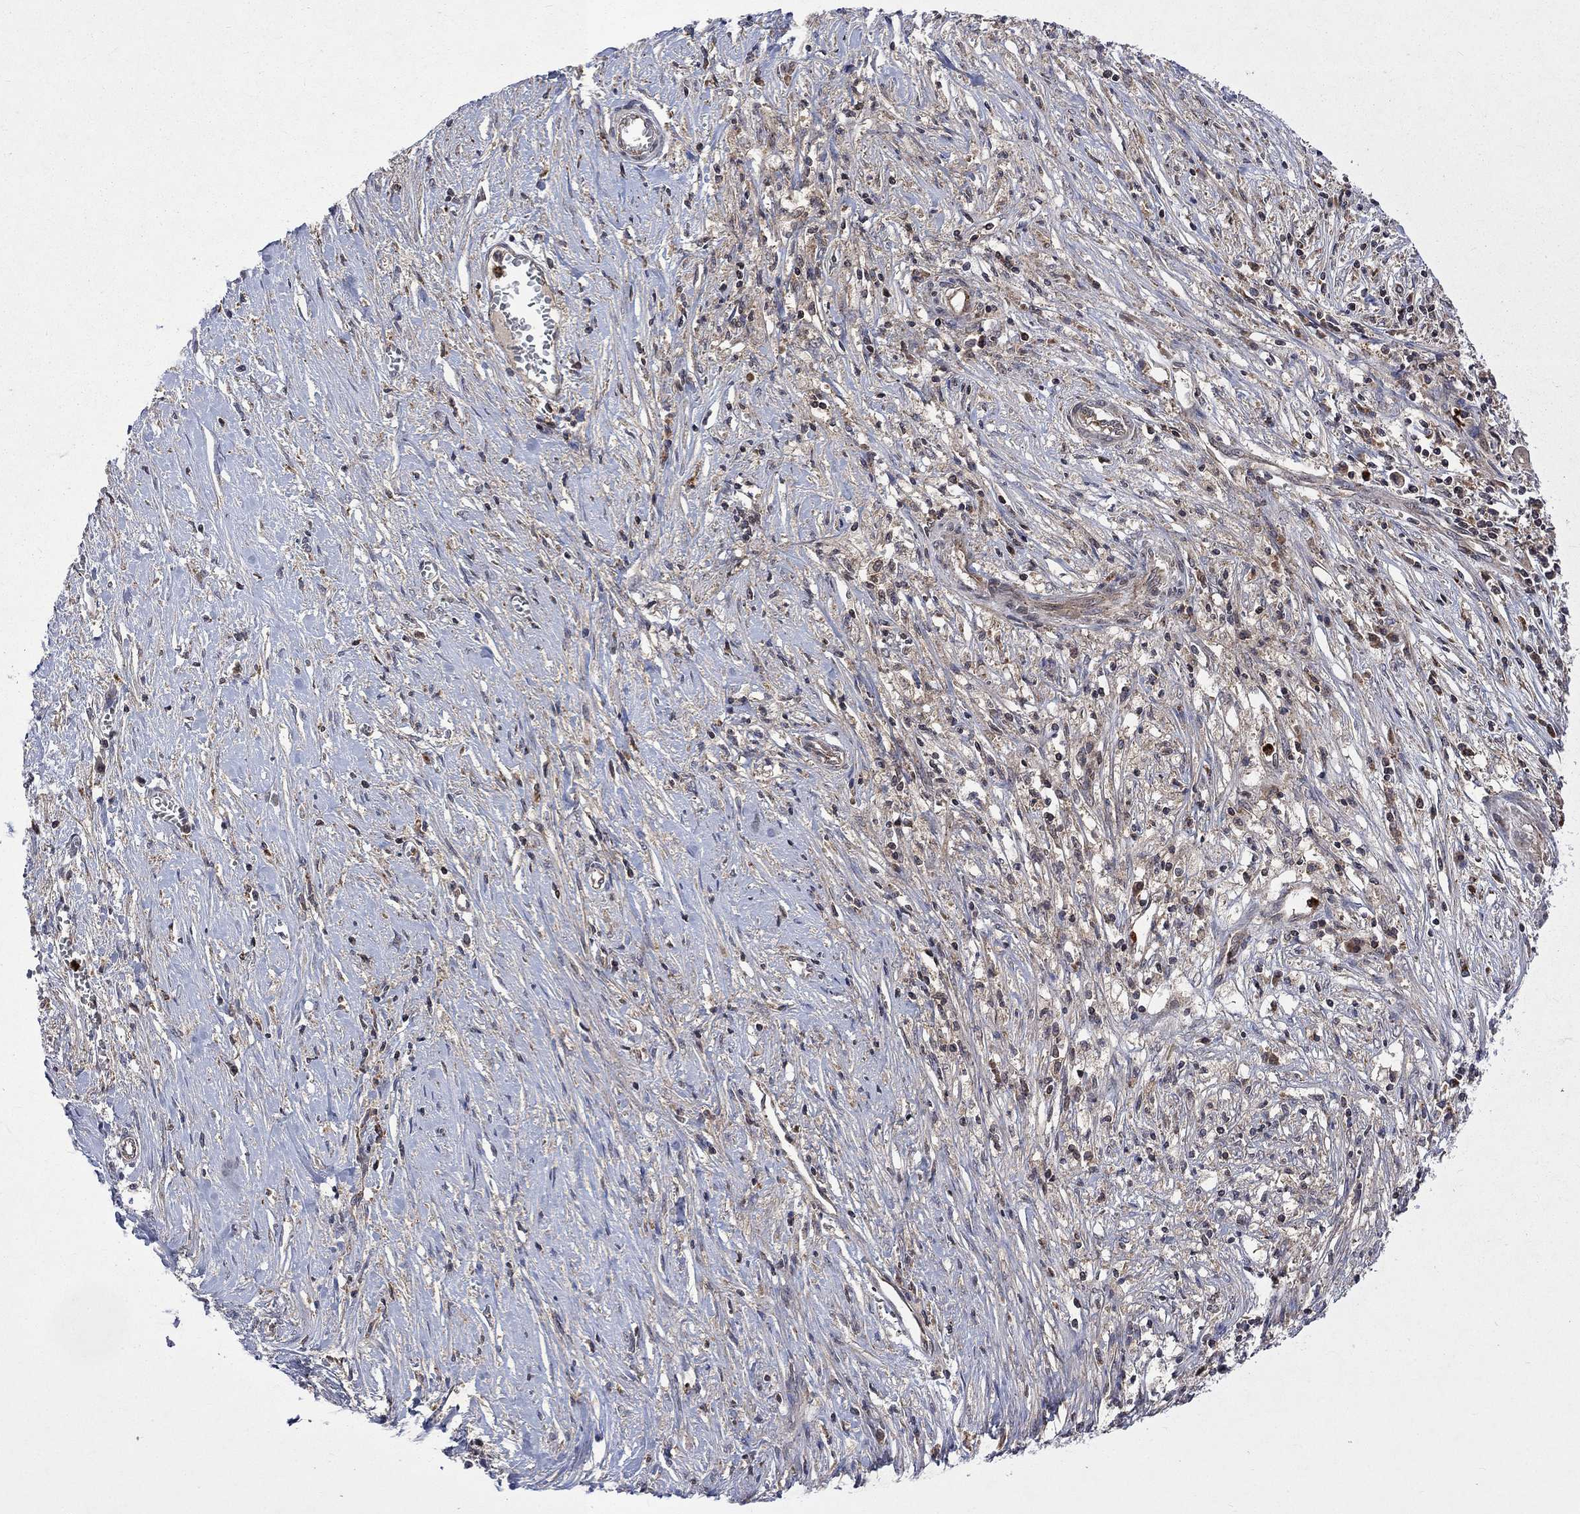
{"staining": {"intensity": "weak", "quantity": "25%-75%", "location": "cytoplasmic/membranous"}, "tissue": "ovarian cancer", "cell_type": "Tumor cells", "image_type": "cancer", "snomed": [{"axis": "morphology", "description": "Carcinoma, endometroid"}, {"axis": "topography", "description": "Ovary"}], "caption": "Approximately 25%-75% of tumor cells in ovarian cancer (endometroid carcinoma) demonstrate weak cytoplasmic/membranous protein positivity as visualized by brown immunohistochemical staining.", "gene": "TMEM33", "patient": {"sex": "female", "age": 42}}